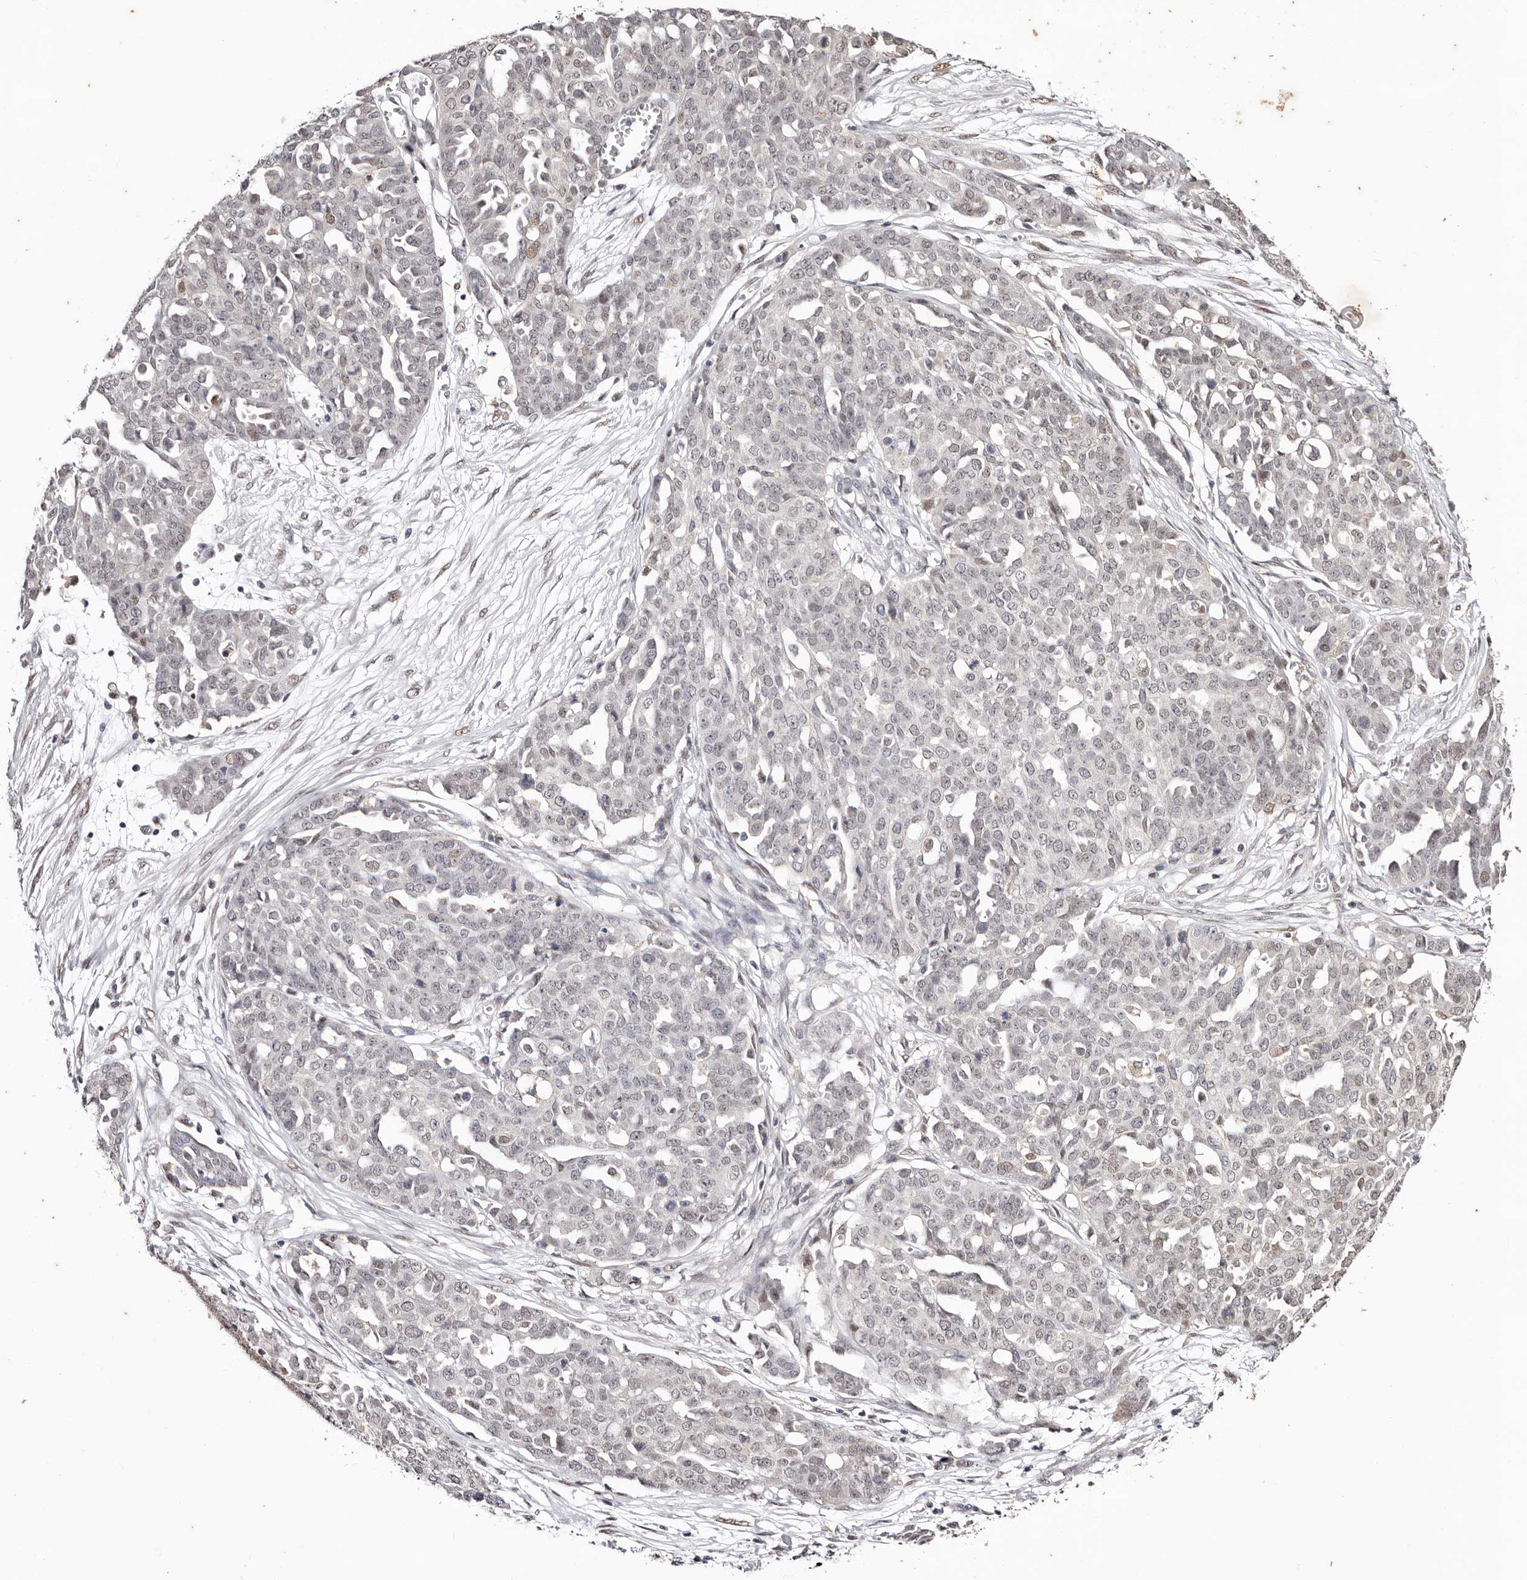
{"staining": {"intensity": "negative", "quantity": "none", "location": "none"}, "tissue": "ovarian cancer", "cell_type": "Tumor cells", "image_type": "cancer", "snomed": [{"axis": "morphology", "description": "Cystadenocarcinoma, serous, NOS"}, {"axis": "topography", "description": "Soft tissue"}, {"axis": "topography", "description": "Ovary"}], "caption": "The photomicrograph shows no significant positivity in tumor cells of ovarian cancer (serous cystadenocarcinoma).", "gene": "TYW3", "patient": {"sex": "female", "age": 57}}